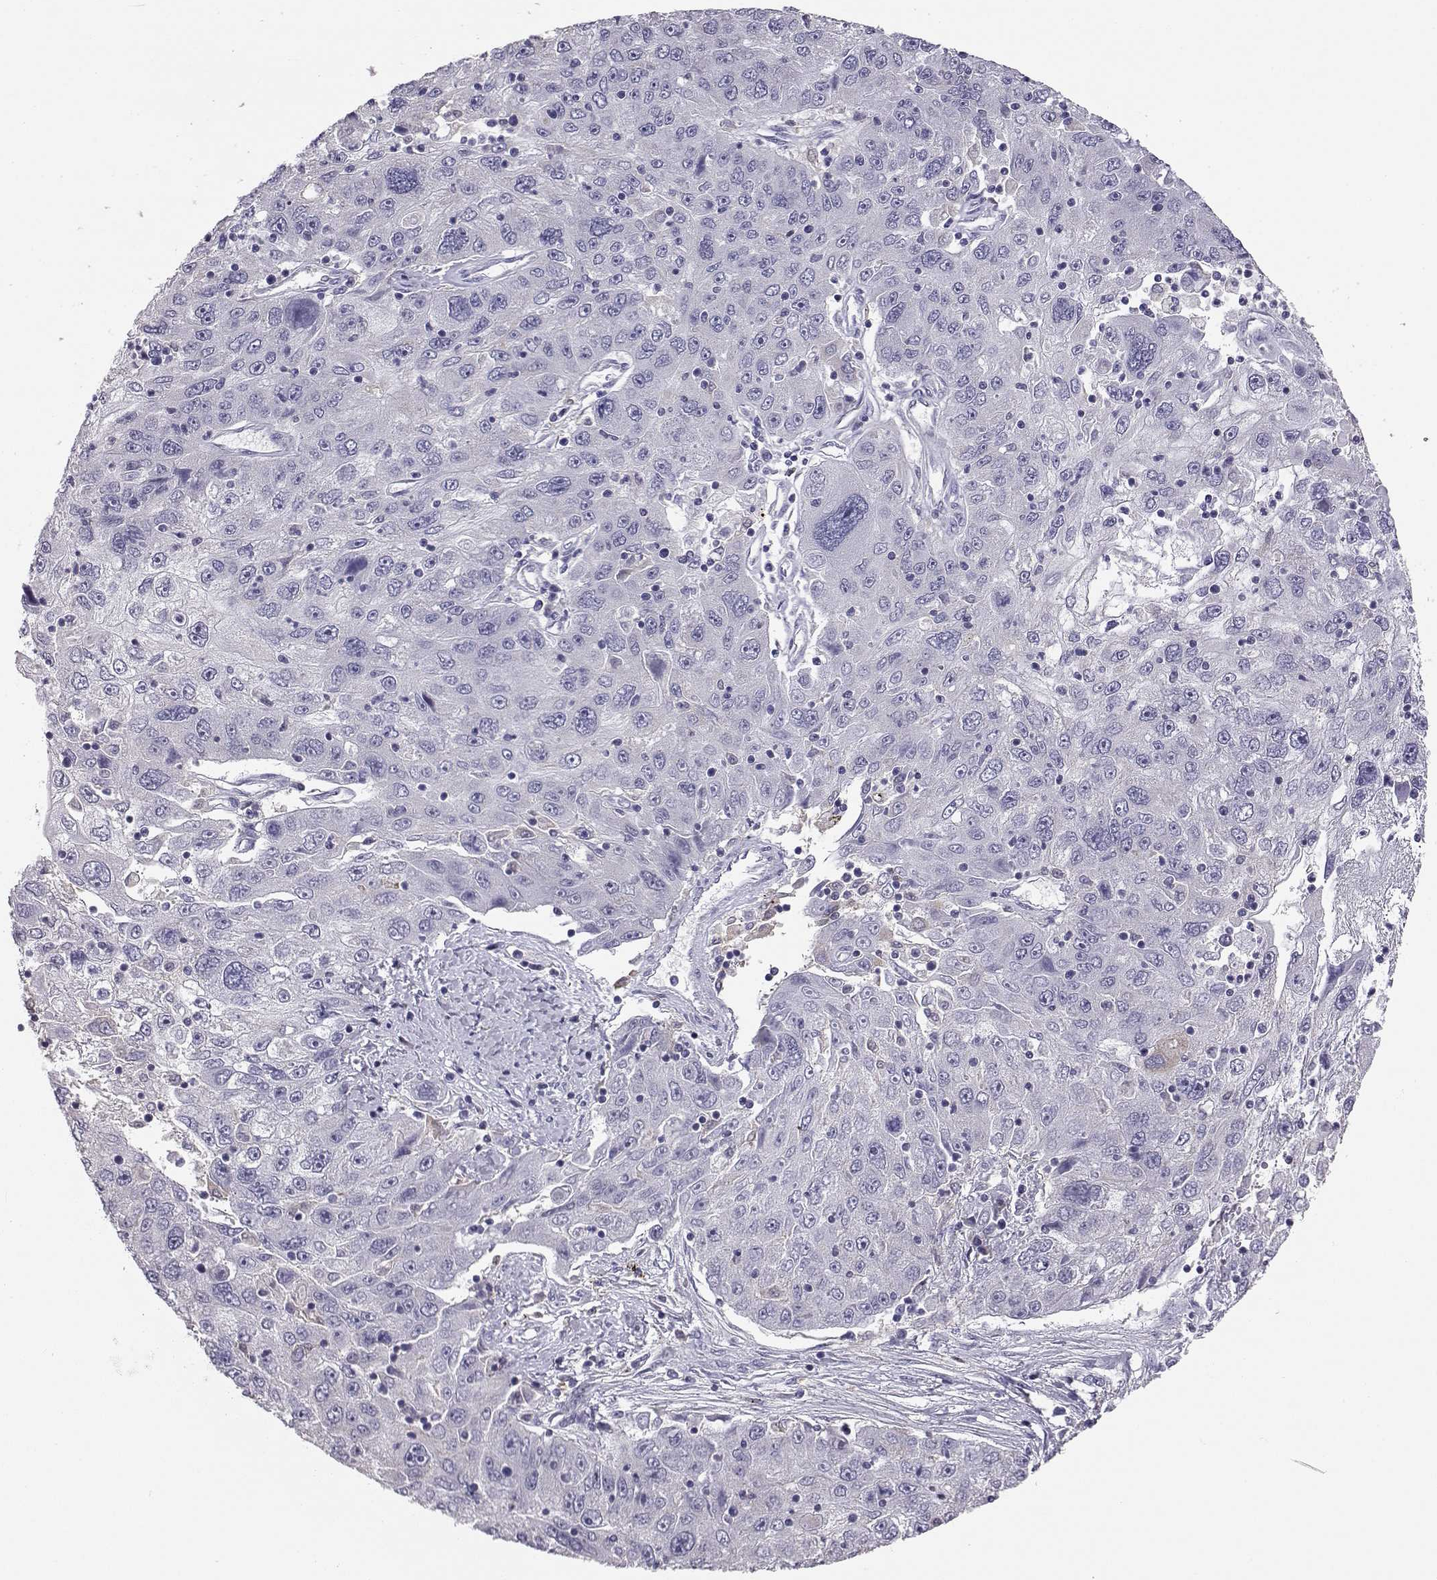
{"staining": {"intensity": "negative", "quantity": "none", "location": "none"}, "tissue": "stomach cancer", "cell_type": "Tumor cells", "image_type": "cancer", "snomed": [{"axis": "morphology", "description": "Adenocarcinoma, NOS"}, {"axis": "topography", "description": "Stomach"}], "caption": "Tumor cells show no significant protein expression in adenocarcinoma (stomach). (Immunohistochemistry, brightfield microscopy, high magnification).", "gene": "AKR1B1", "patient": {"sex": "male", "age": 56}}